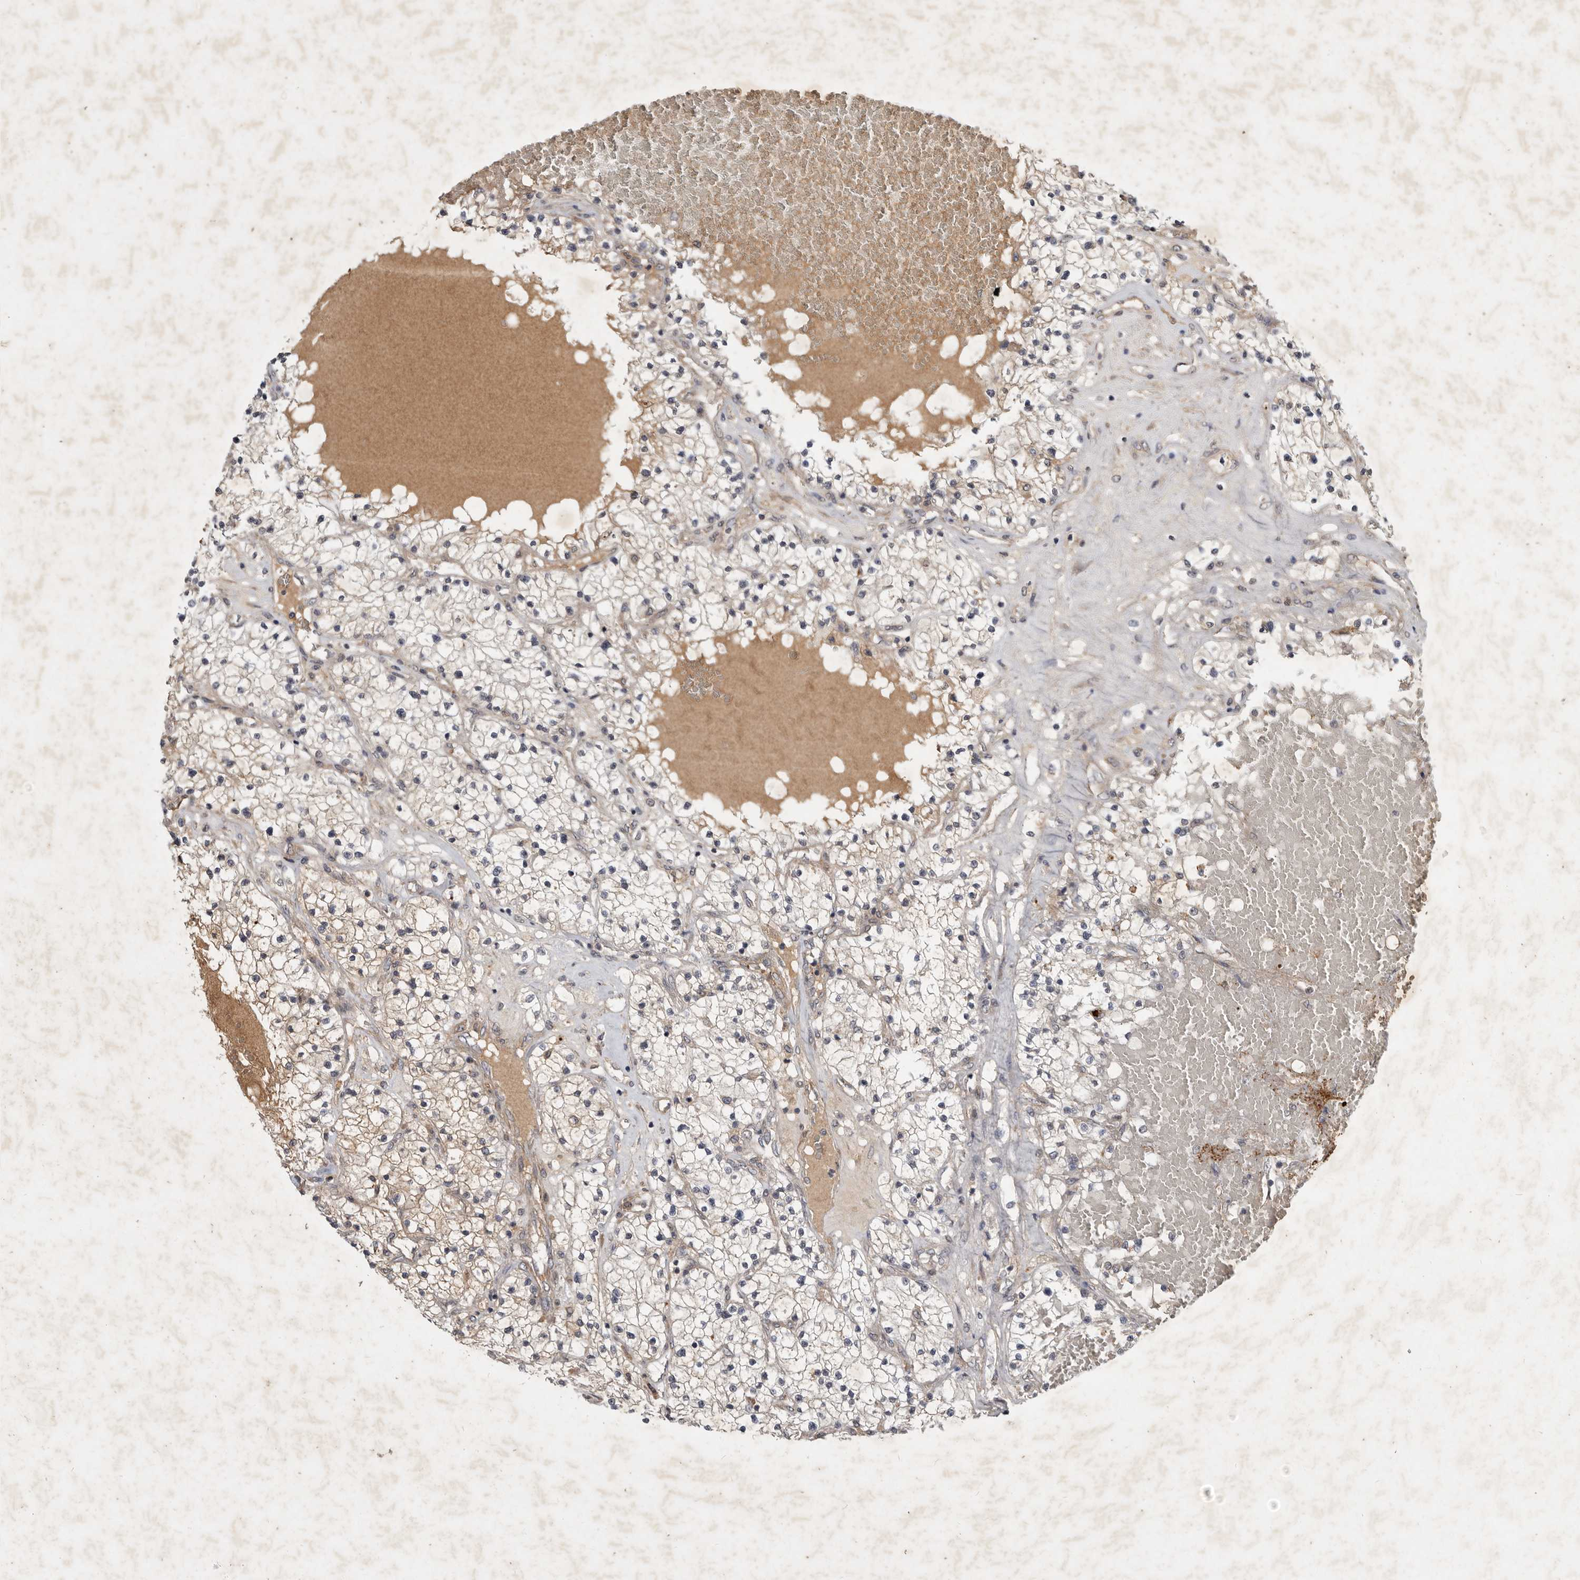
{"staining": {"intensity": "negative", "quantity": "none", "location": "none"}, "tissue": "renal cancer", "cell_type": "Tumor cells", "image_type": "cancer", "snomed": [{"axis": "morphology", "description": "Normal tissue, NOS"}, {"axis": "morphology", "description": "Adenocarcinoma, NOS"}, {"axis": "topography", "description": "Kidney"}], "caption": "Immunohistochemistry (IHC) of human renal cancer (adenocarcinoma) exhibits no positivity in tumor cells.", "gene": "DNAJC28", "patient": {"sex": "male", "age": 68}}